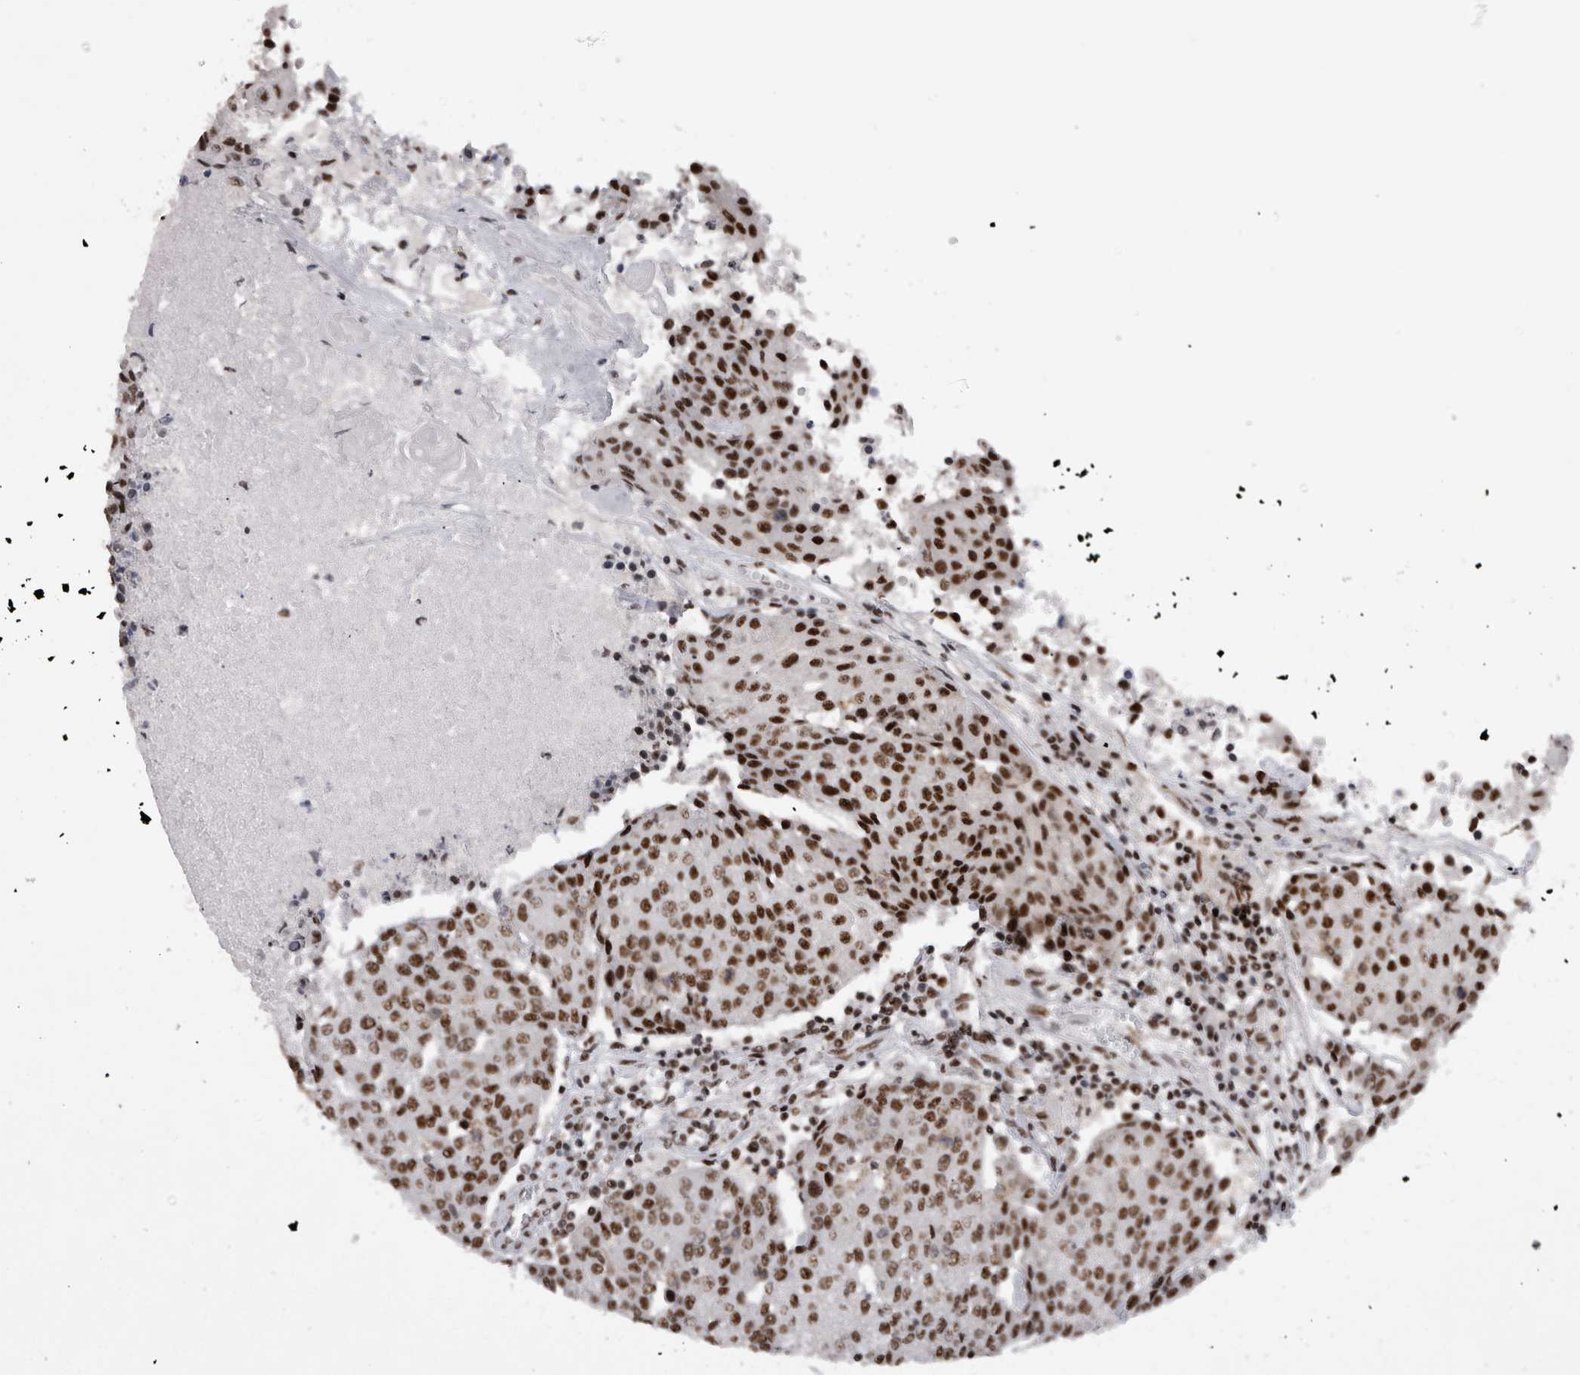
{"staining": {"intensity": "strong", "quantity": ">75%", "location": "nuclear"}, "tissue": "urothelial cancer", "cell_type": "Tumor cells", "image_type": "cancer", "snomed": [{"axis": "morphology", "description": "Urothelial carcinoma, High grade"}, {"axis": "topography", "description": "Urinary bladder"}], "caption": "This is a histology image of immunohistochemistry (IHC) staining of urothelial cancer, which shows strong positivity in the nuclear of tumor cells.", "gene": "CDK11A", "patient": {"sex": "female", "age": 85}}